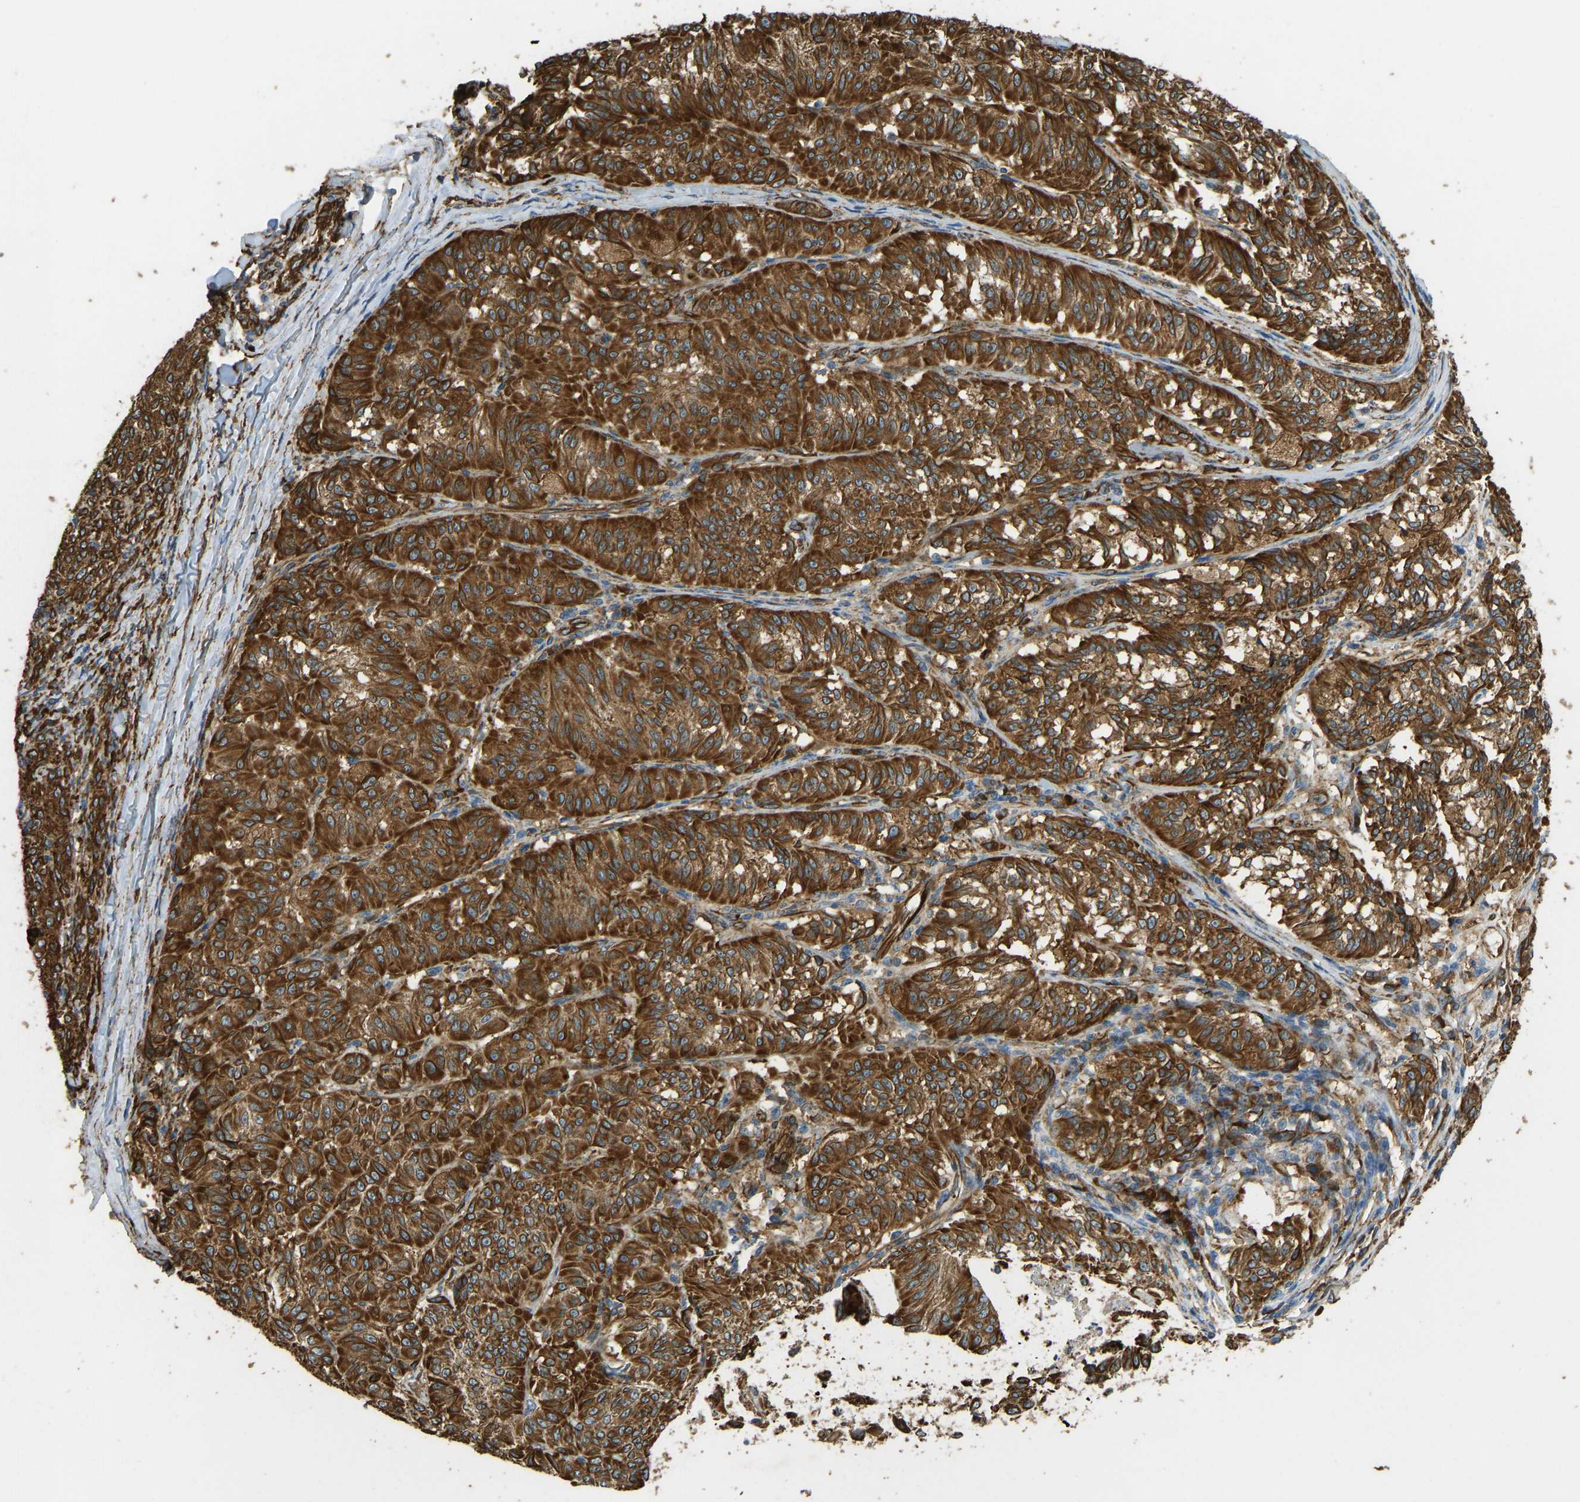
{"staining": {"intensity": "strong", "quantity": ">75%", "location": "cytoplasmic/membranous"}, "tissue": "melanoma", "cell_type": "Tumor cells", "image_type": "cancer", "snomed": [{"axis": "morphology", "description": "Malignant melanoma, NOS"}, {"axis": "topography", "description": "Skin"}], "caption": "Immunohistochemistry of human melanoma reveals high levels of strong cytoplasmic/membranous staining in about >75% of tumor cells. The staining was performed using DAB, with brown indicating positive protein expression. Nuclei are stained blue with hematoxylin.", "gene": "BEX3", "patient": {"sex": "female", "age": 72}}